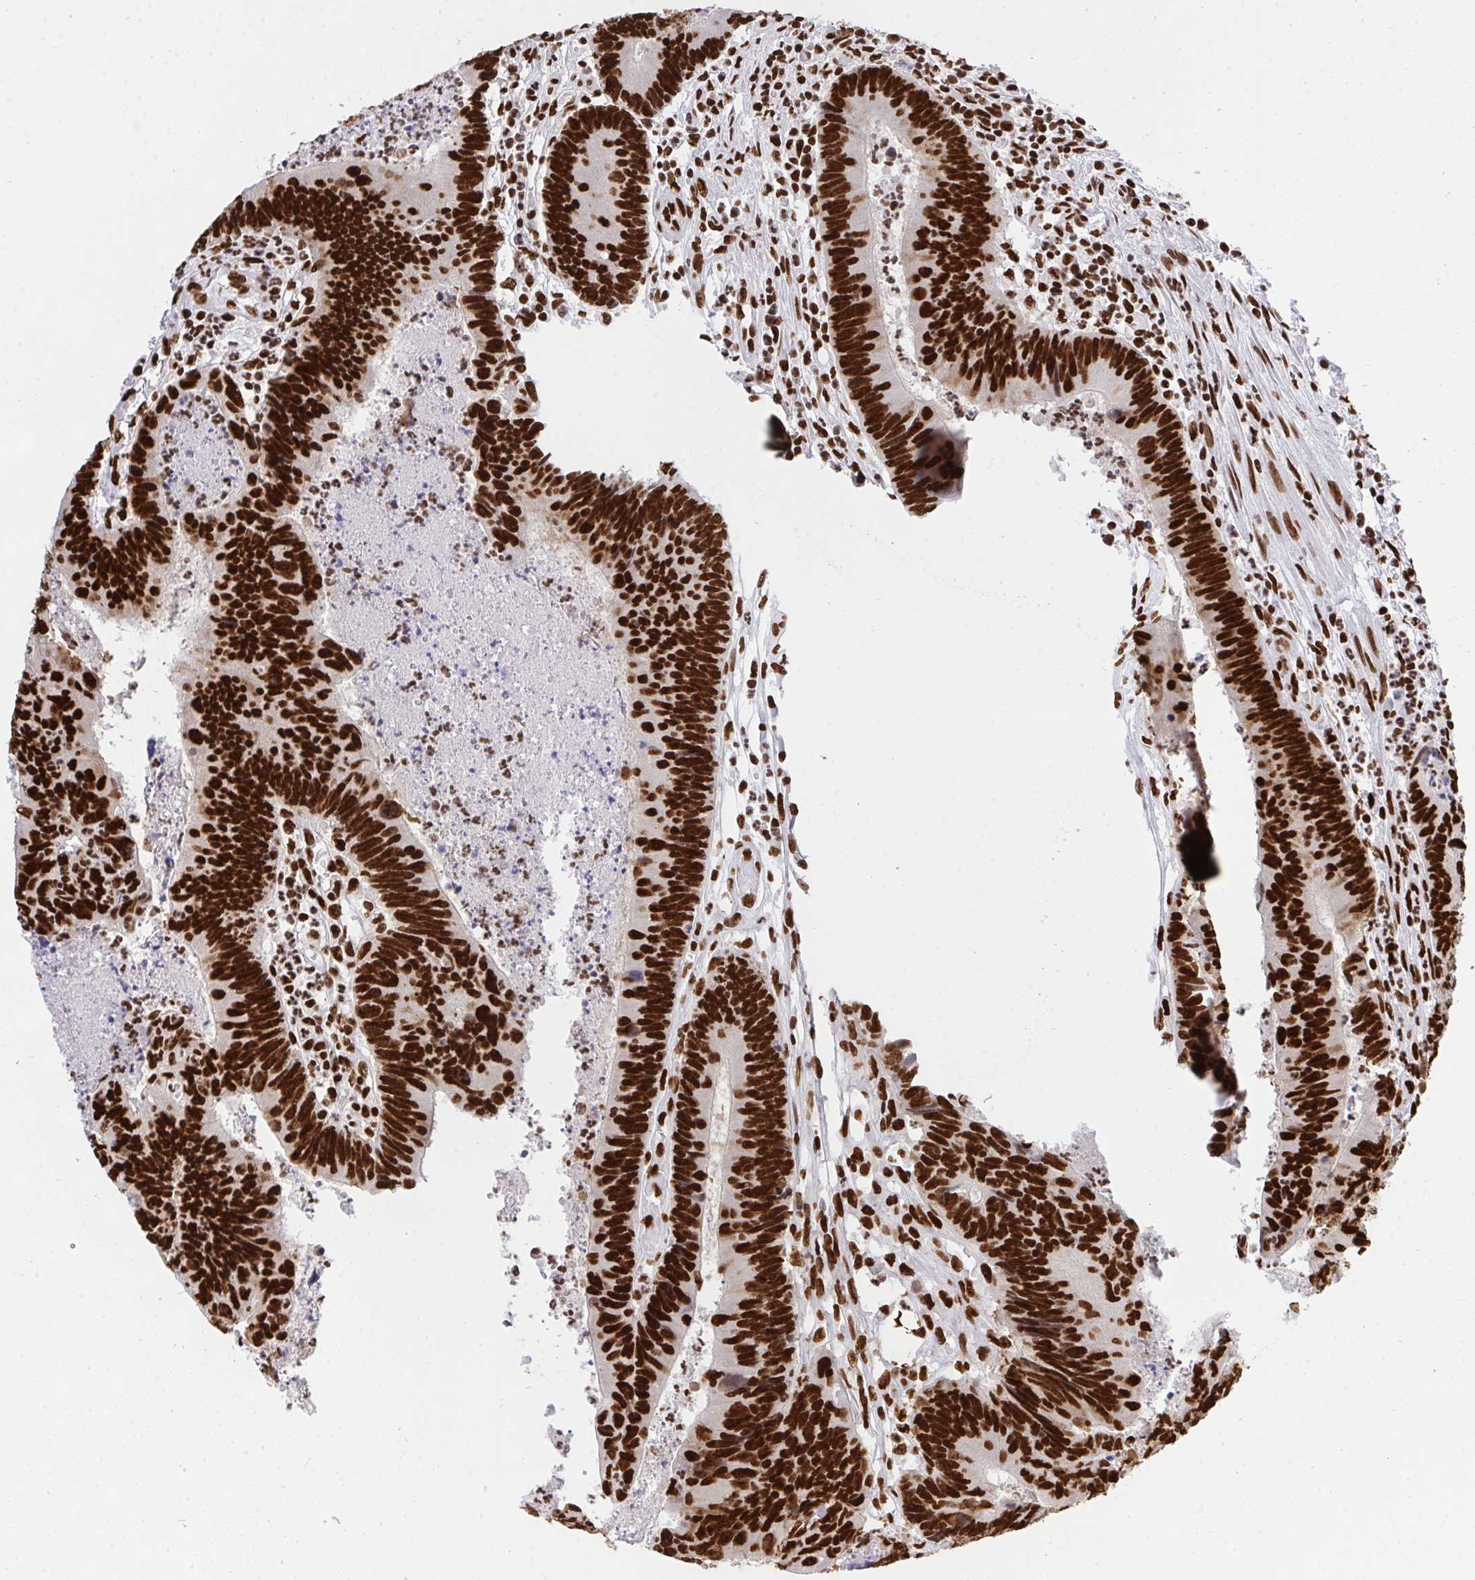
{"staining": {"intensity": "strong", "quantity": ">75%", "location": "nuclear"}, "tissue": "colorectal cancer", "cell_type": "Tumor cells", "image_type": "cancer", "snomed": [{"axis": "morphology", "description": "Adenocarcinoma, NOS"}, {"axis": "topography", "description": "Colon"}], "caption": "An image of human colorectal cancer (adenocarcinoma) stained for a protein reveals strong nuclear brown staining in tumor cells. Ihc stains the protein in brown and the nuclei are stained blue.", "gene": "HNRNPL", "patient": {"sex": "female", "age": 67}}